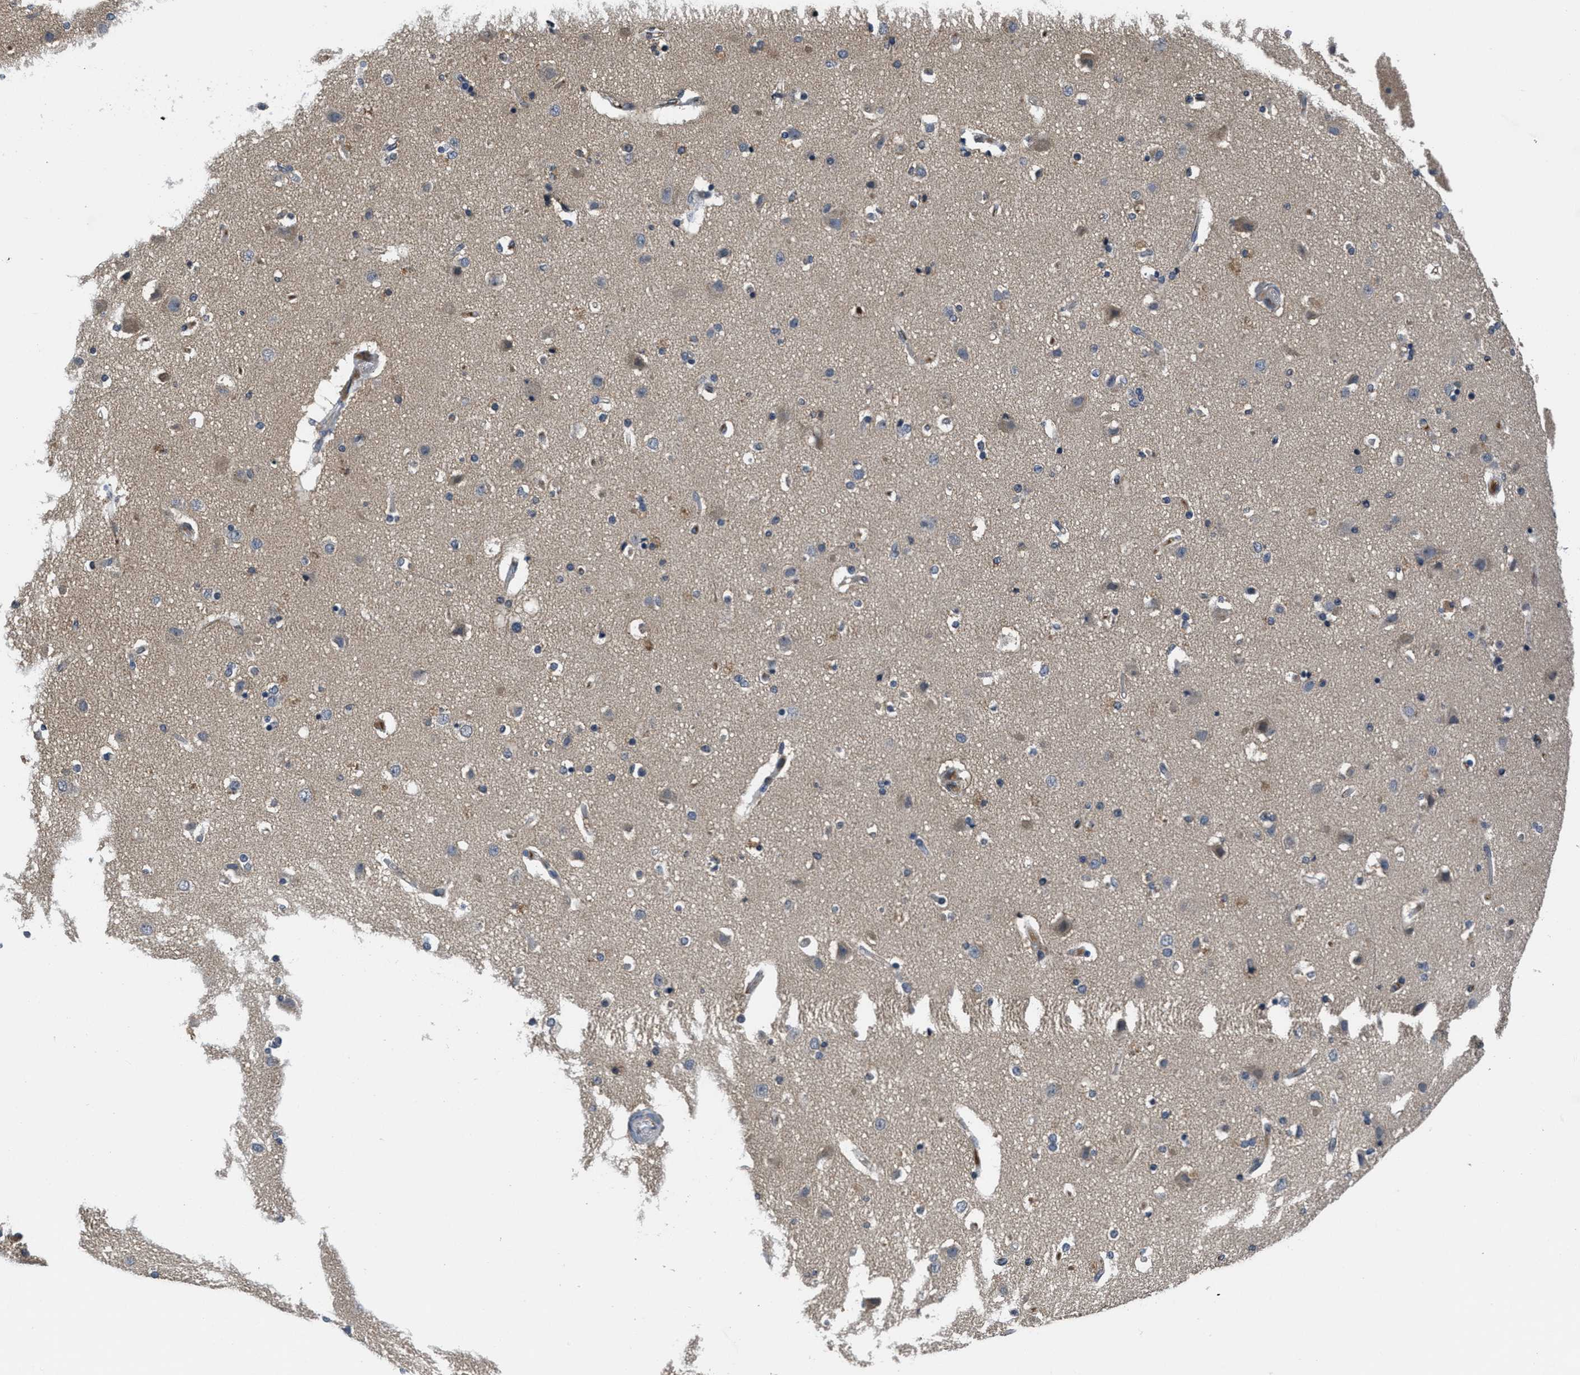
{"staining": {"intensity": "weak", "quantity": "25%-75%", "location": "cytoplasmic/membranous"}, "tissue": "cerebral cortex", "cell_type": "Endothelial cells", "image_type": "normal", "snomed": [{"axis": "morphology", "description": "Normal tissue, NOS"}, {"axis": "topography", "description": "Cerebral cortex"}], "caption": "A high-resolution micrograph shows immunohistochemistry (IHC) staining of benign cerebral cortex, which shows weak cytoplasmic/membranous staining in approximately 25%-75% of endothelial cells.", "gene": "ANGPT1", "patient": {"sex": "female", "age": 54}}